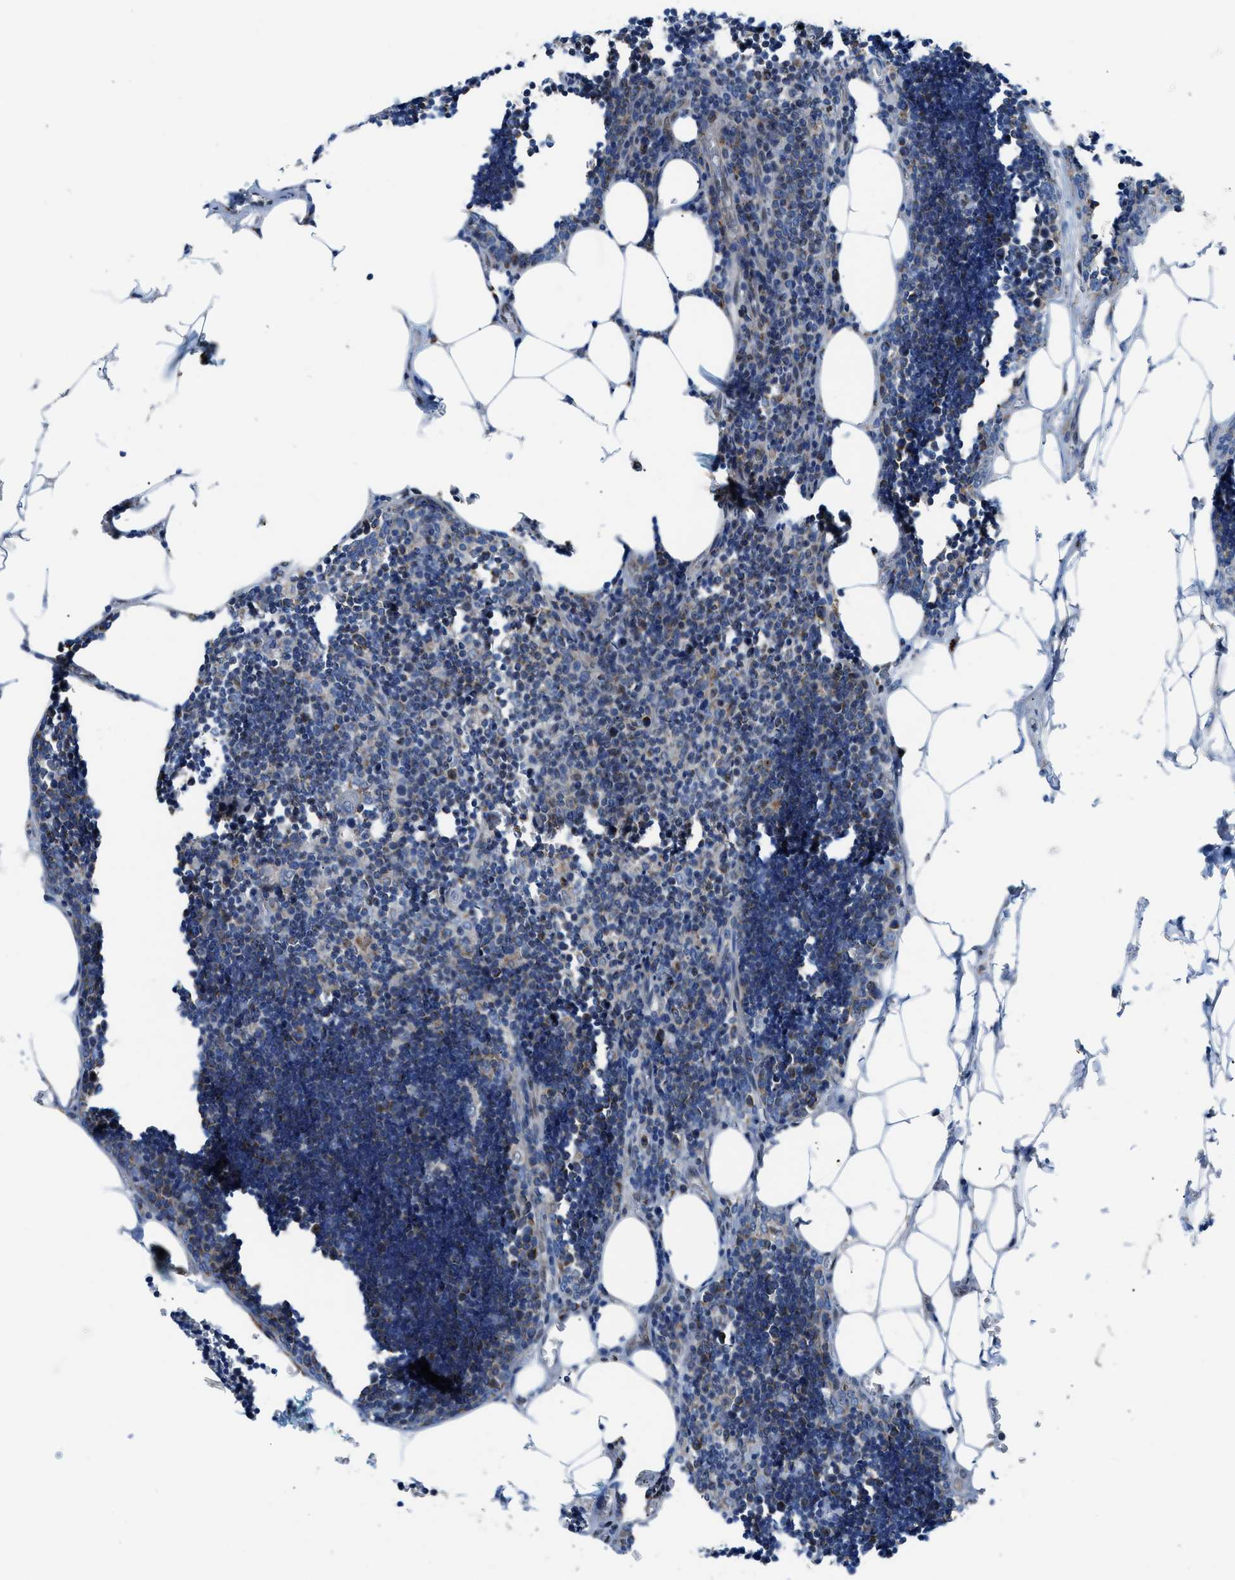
{"staining": {"intensity": "weak", "quantity": "25%-75%", "location": "cytoplasmic/membranous,nuclear"}, "tissue": "lymph node", "cell_type": "Germinal center cells", "image_type": "normal", "snomed": [{"axis": "morphology", "description": "Normal tissue, NOS"}, {"axis": "topography", "description": "Lymph node"}], "caption": "IHC of normal human lymph node displays low levels of weak cytoplasmic/membranous,nuclear expression in approximately 25%-75% of germinal center cells.", "gene": "LMO2", "patient": {"sex": "male", "age": 33}}